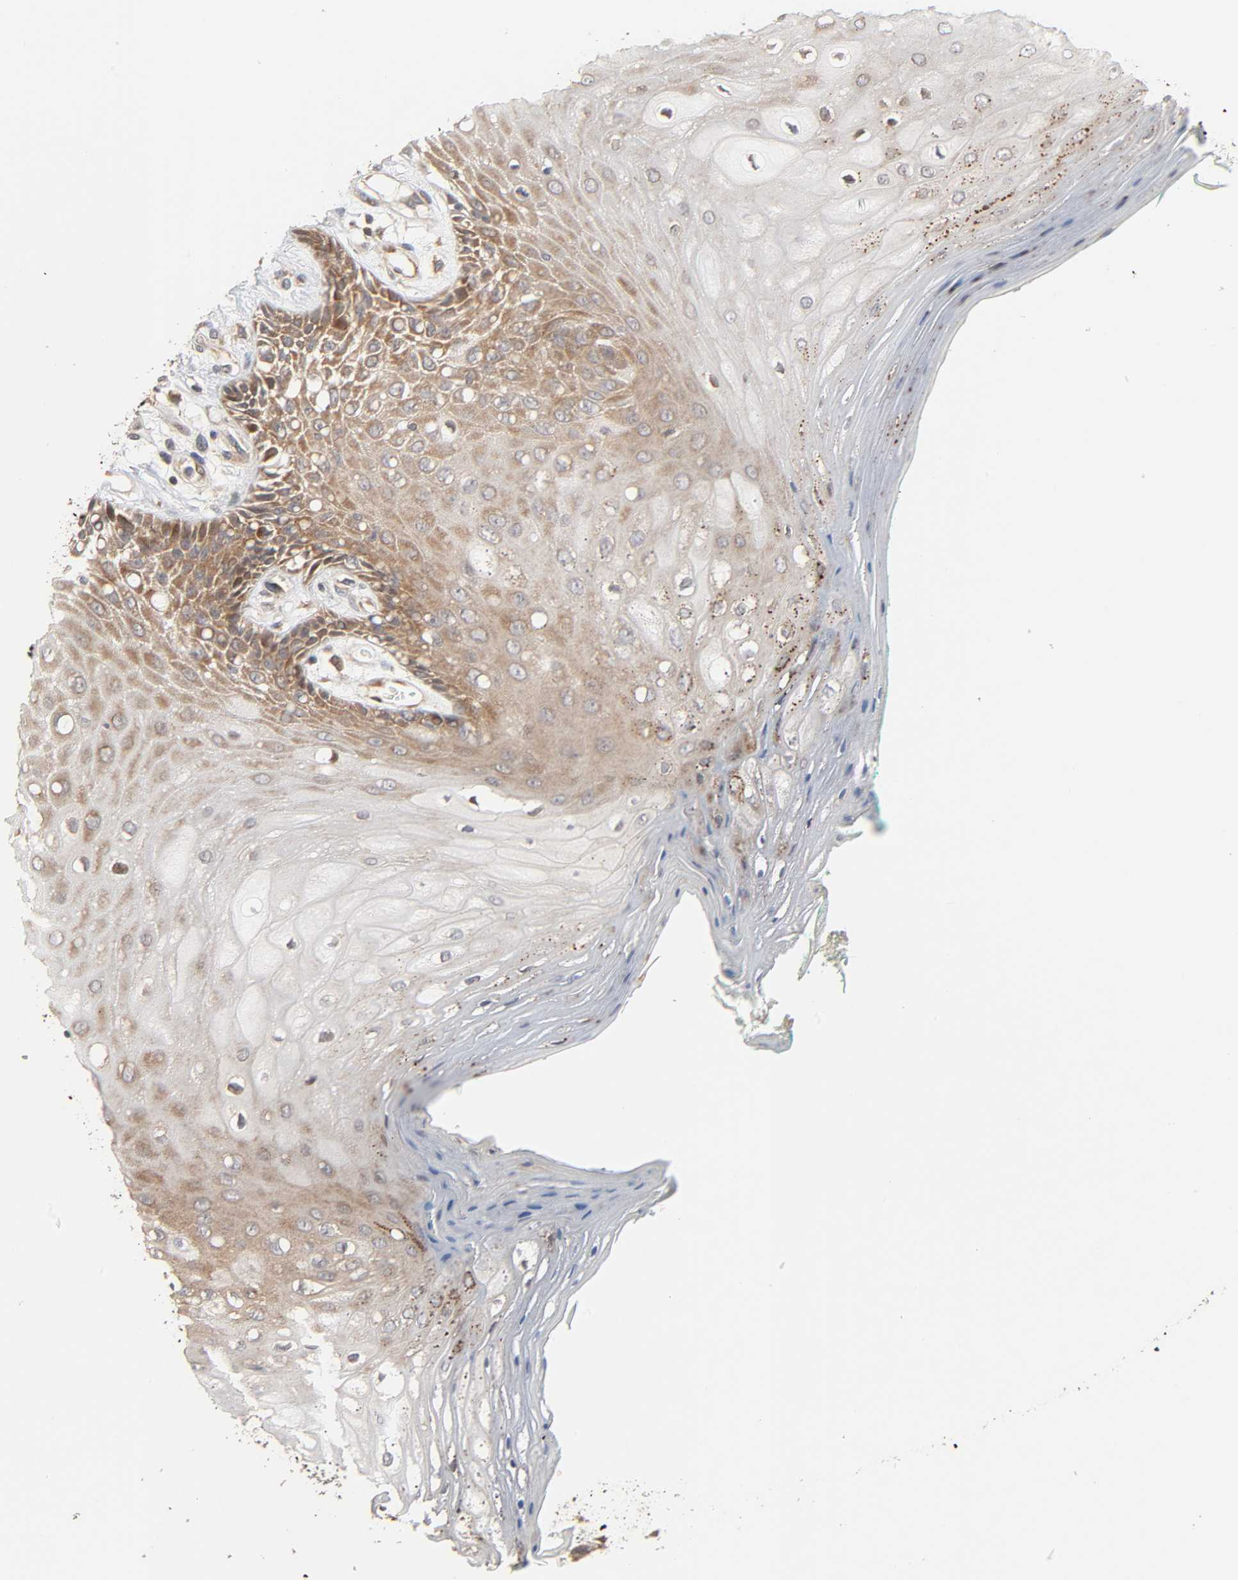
{"staining": {"intensity": "moderate", "quantity": "25%-75%", "location": "cytoplasmic/membranous,nuclear"}, "tissue": "oral mucosa", "cell_type": "Squamous epithelial cells", "image_type": "normal", "snomed": [{"axis": "morphology", "description": "Normal tissue, NOS"}, {"axis": "morphology", "description": "Squamous cell carcinoma, NOS"}, {"axis": "topography", "description": "Skeletal muscle"}, {"axis": "topography", "description": "Oral tissue"}, {"axis": "topography", "description": "Head-Neck"}], "caption": "An immunohistochemistry (IHC) image of benign tissue is shown. Protein staining in brown shows moderate cytoplasmic/membranous,nuclear positivity in oral mucosa within squamous epithelial cells.", "gene": "NEMF", "patient": {"sex": "female", "age": 84}}